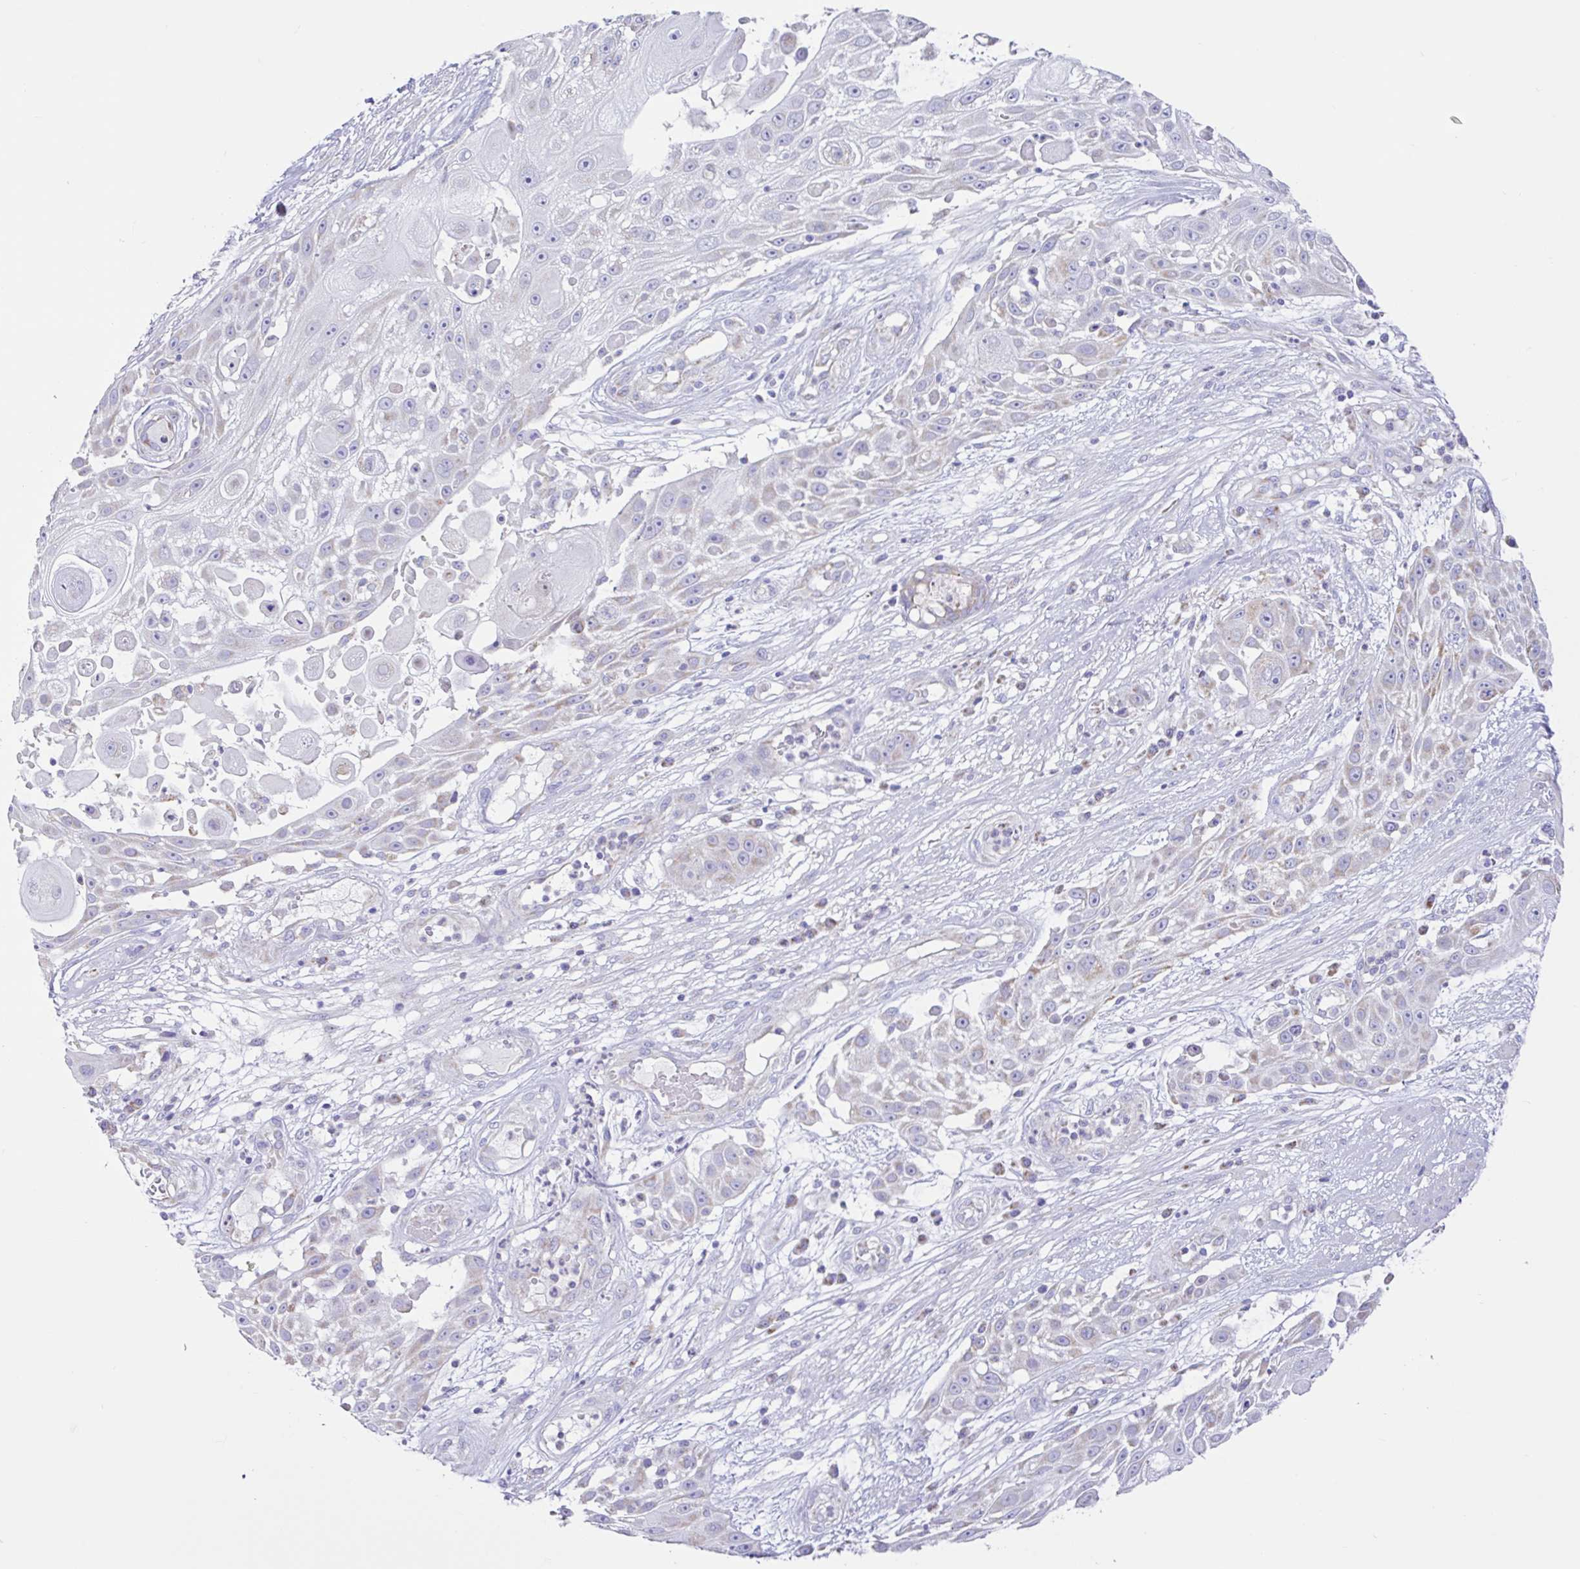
{"staining": {"intensity": "weak", "quantity": "25%-75%", "location": "cytoplasmic/membranous"}, "tissue": "skin cancer", "cell_type": "Tumor cells", "image_type": "cancer", "snomed": [{"axis": "morphology", "description": "Squamous cell carcinoma, NOS"}, {"axis": "topography", "description": "Skin"}], "caption": "Squamous cell carcinoma (skin) stained with a brown dye demonstrates weak cytoplasmic/membranous positive staining in about 25%-75% of tumor cells.", "gene": "NDUFS2", "patient": {"sex": "female", "age": 86}}